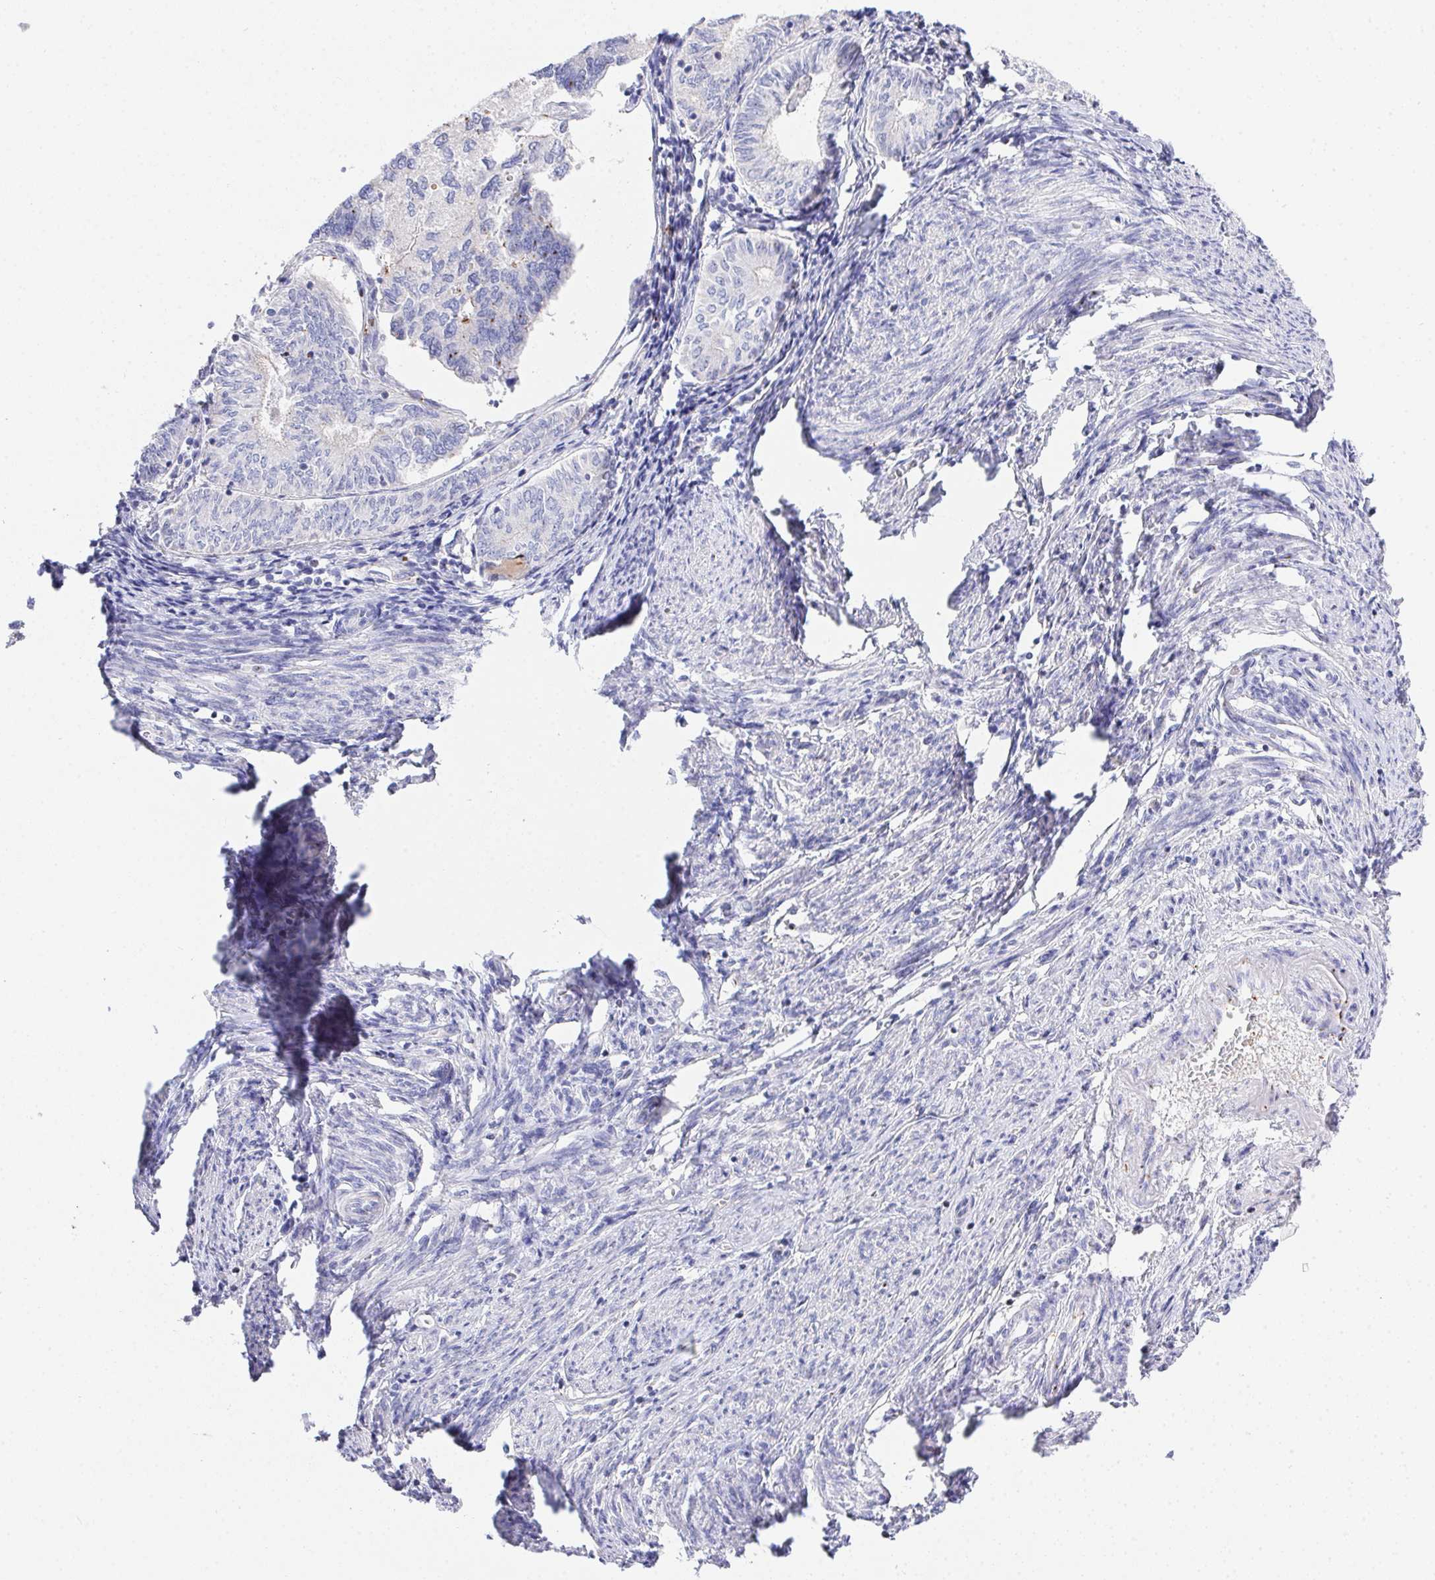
{"staining": {"intensity": "negative", "quantity": "none", "location": "none"}, "tissue": "endometrial cancer", "cell_type": "Tumor cells", "image_type": "cancer", "snomed": [{"axis": "morphology", "description": "Carcinoma, NOS"}, {"axis": "topography", "description": "Uterus"}], "caption": "Human carcinoma (endometrial) stained for a protein using immunohistochemistry demonstrates no staining in tumor cells.", "gene": "PRG3", "patient": {"sex": "female", "age": 76}}